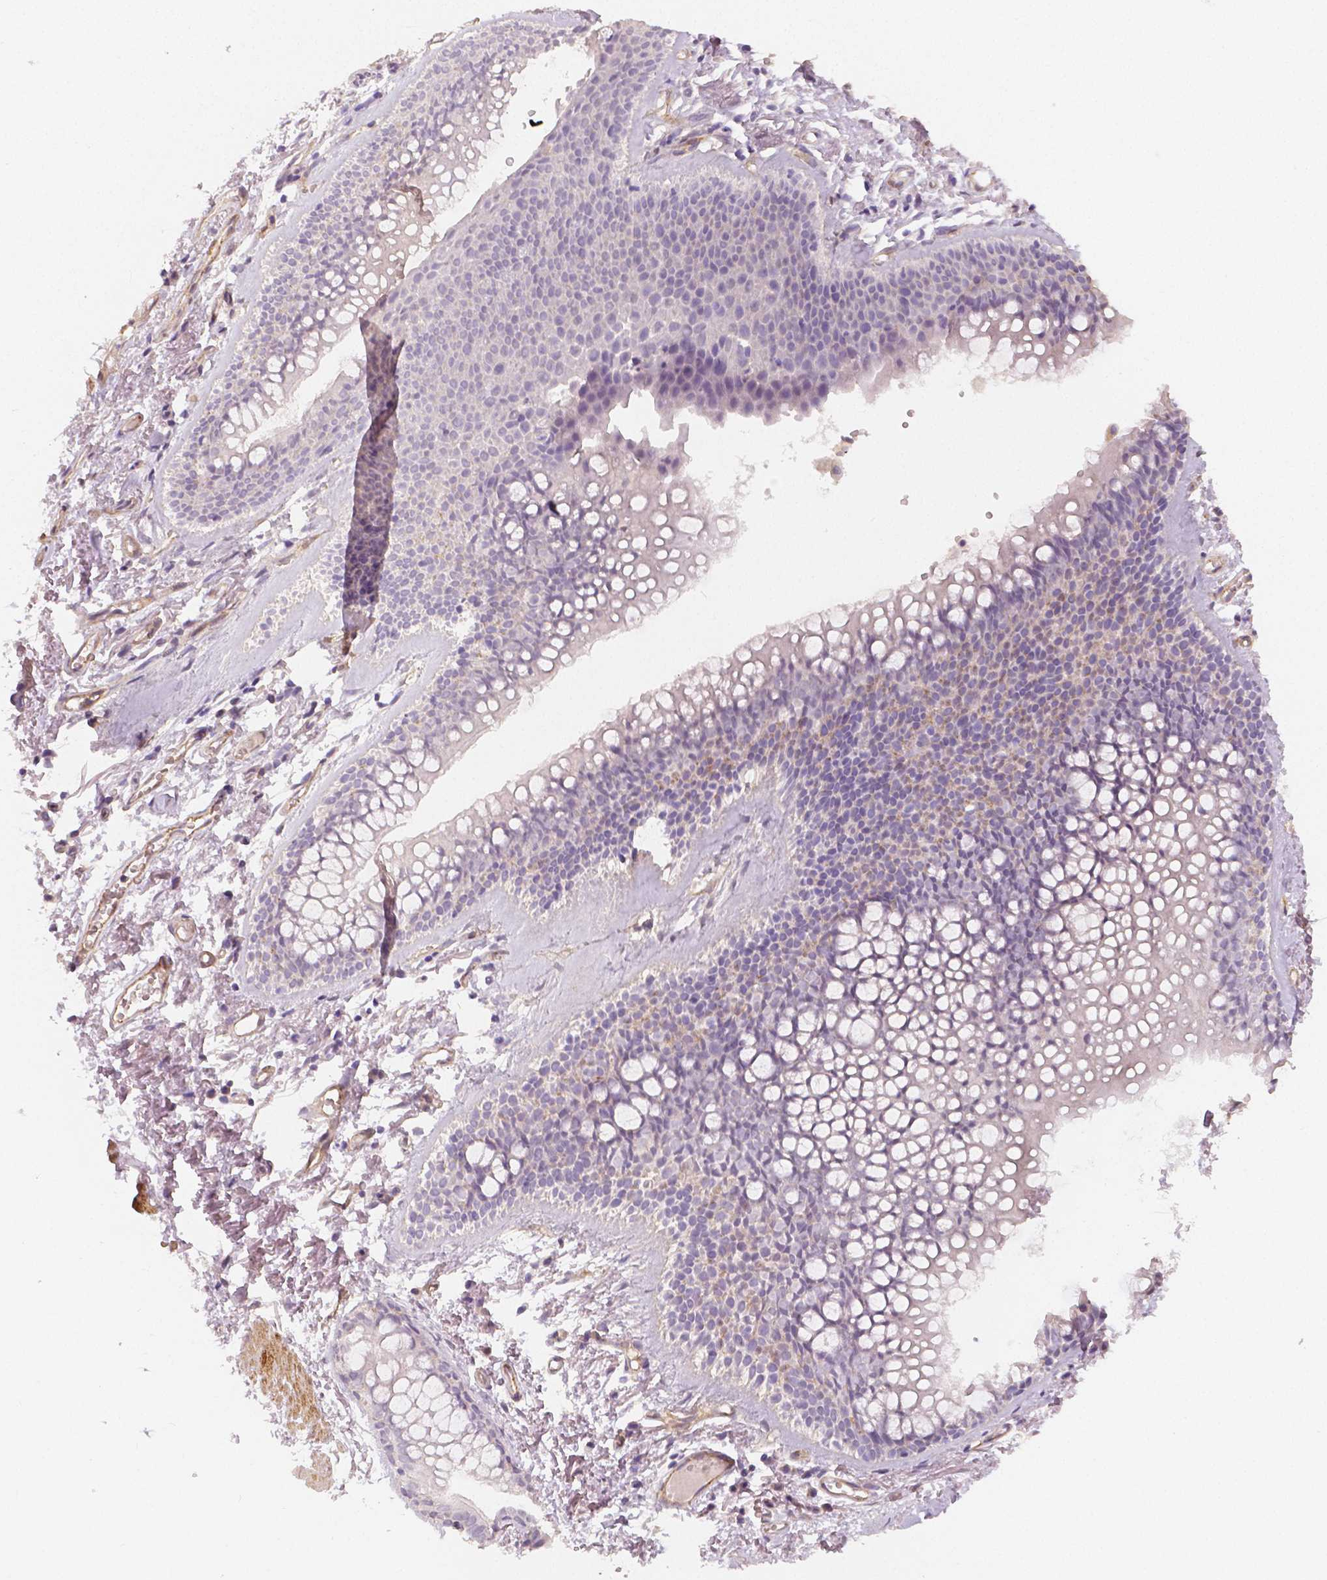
{"staining": {"intensity": "negative", "quantity": "none", "location": "none"}, "tissue": "soft tissue", "cell_type": "Chondrocytes", "image_type": "normal", "snomed": [{"axis": "morphology", "description": "Normal tissue, NOS"}, {"axis": "topography", "description": "Cartilage tissue"}, {"axis": "topography", "description": "Bronchus"}], "caption": "This is a micrograph of IHC staining of benign soft tissue, which shows no positivity in chondrocytes.", "gene": "FLT1", "patient": {"sex": "female", "age": 79}}